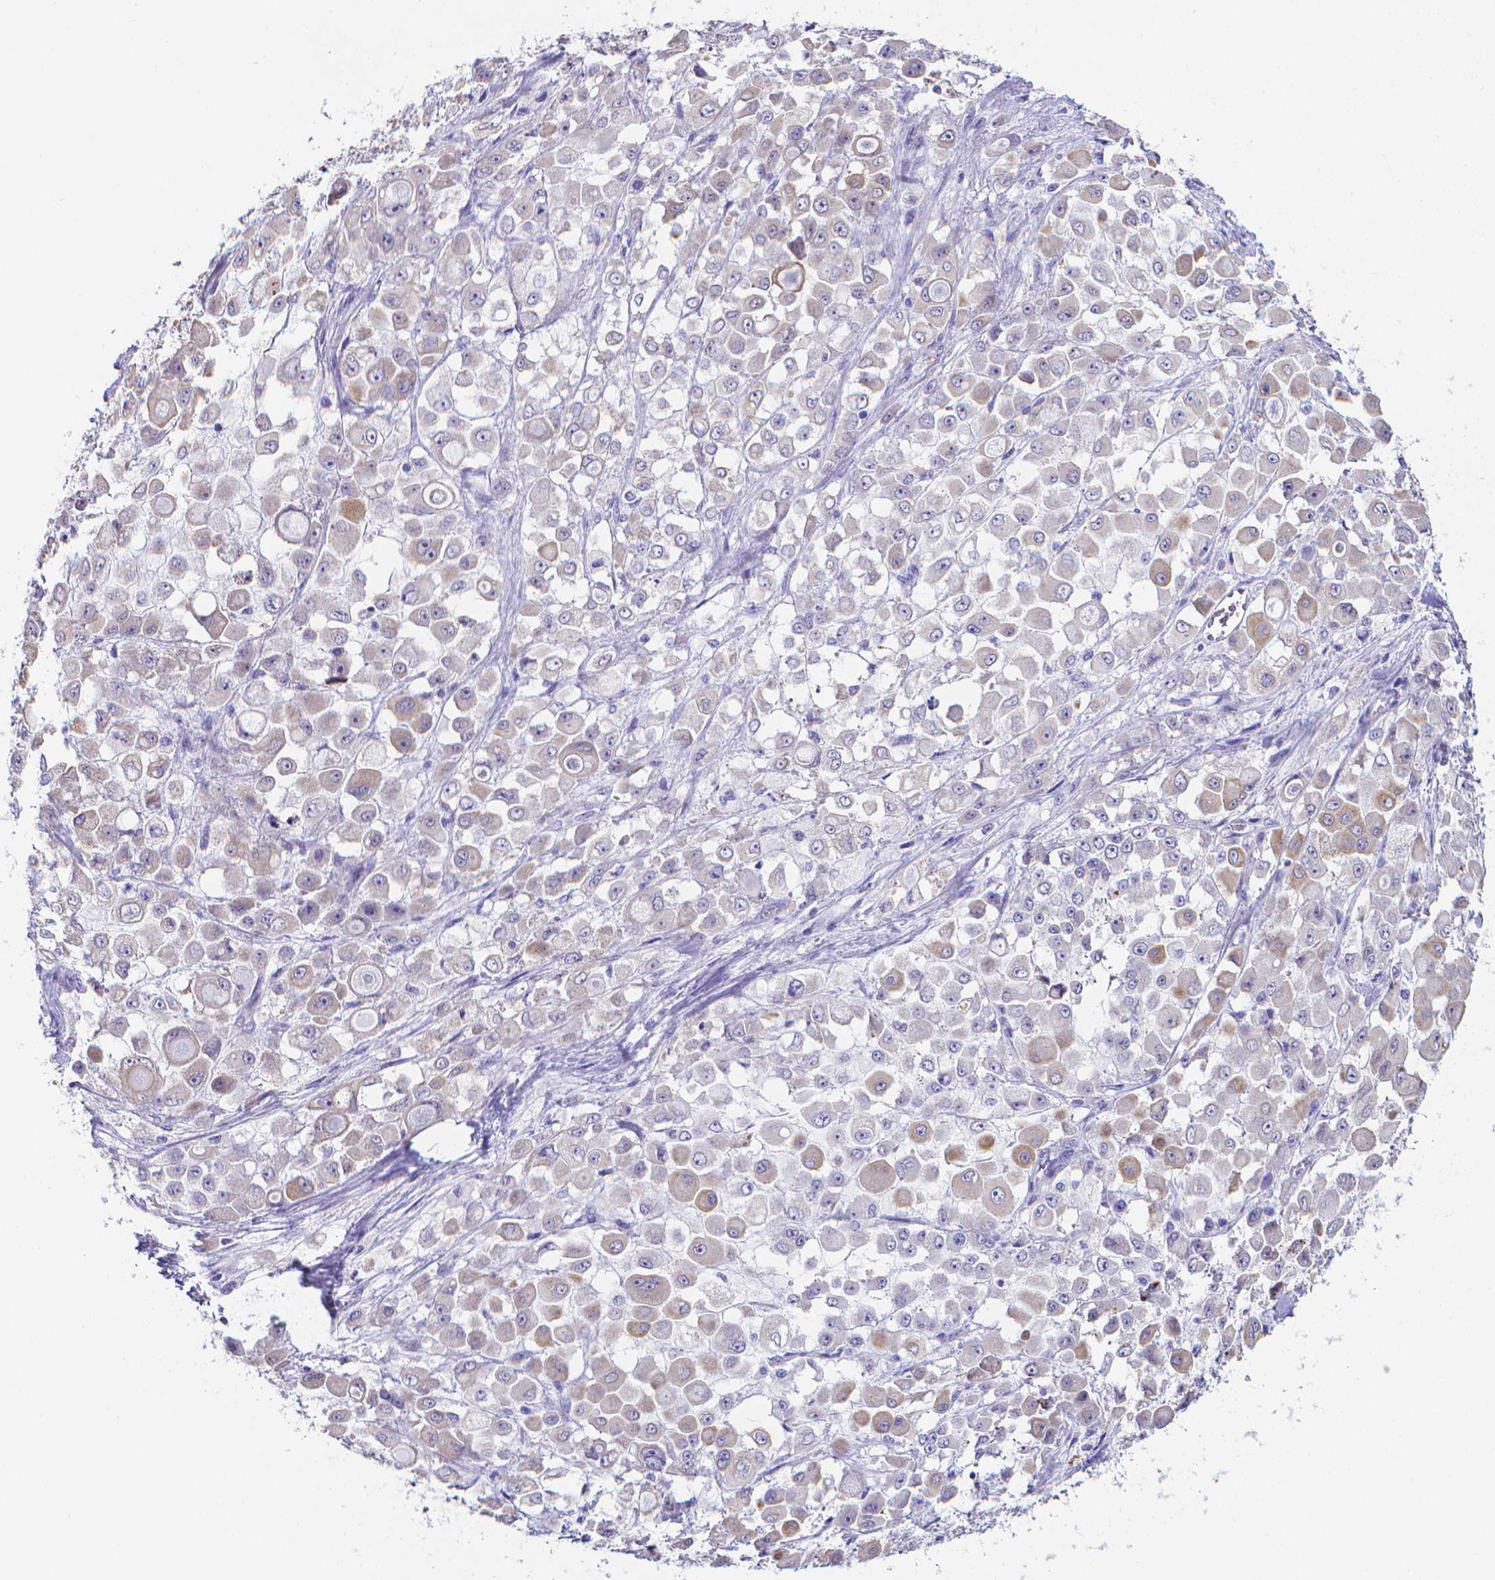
{"staining": {"intensity": "negative", "quantity": "none", "location": "none"}, "tissue": "stomach cancer", "cell_type": "Tumor cells", "image_type": "cancer", "snomed": [{"axis": "morphology", "description": "Adenocarcinoma, NOS"}, {"axis": "topography", "description": "Stomach"}], "caption": "Immunohistochemical staining of stomach cancer (adenocarcinoma) demonstrates no significant staining in tumor cells.", "gene": "LRRC73", "patient": {"sex": "female", "age": 76}}